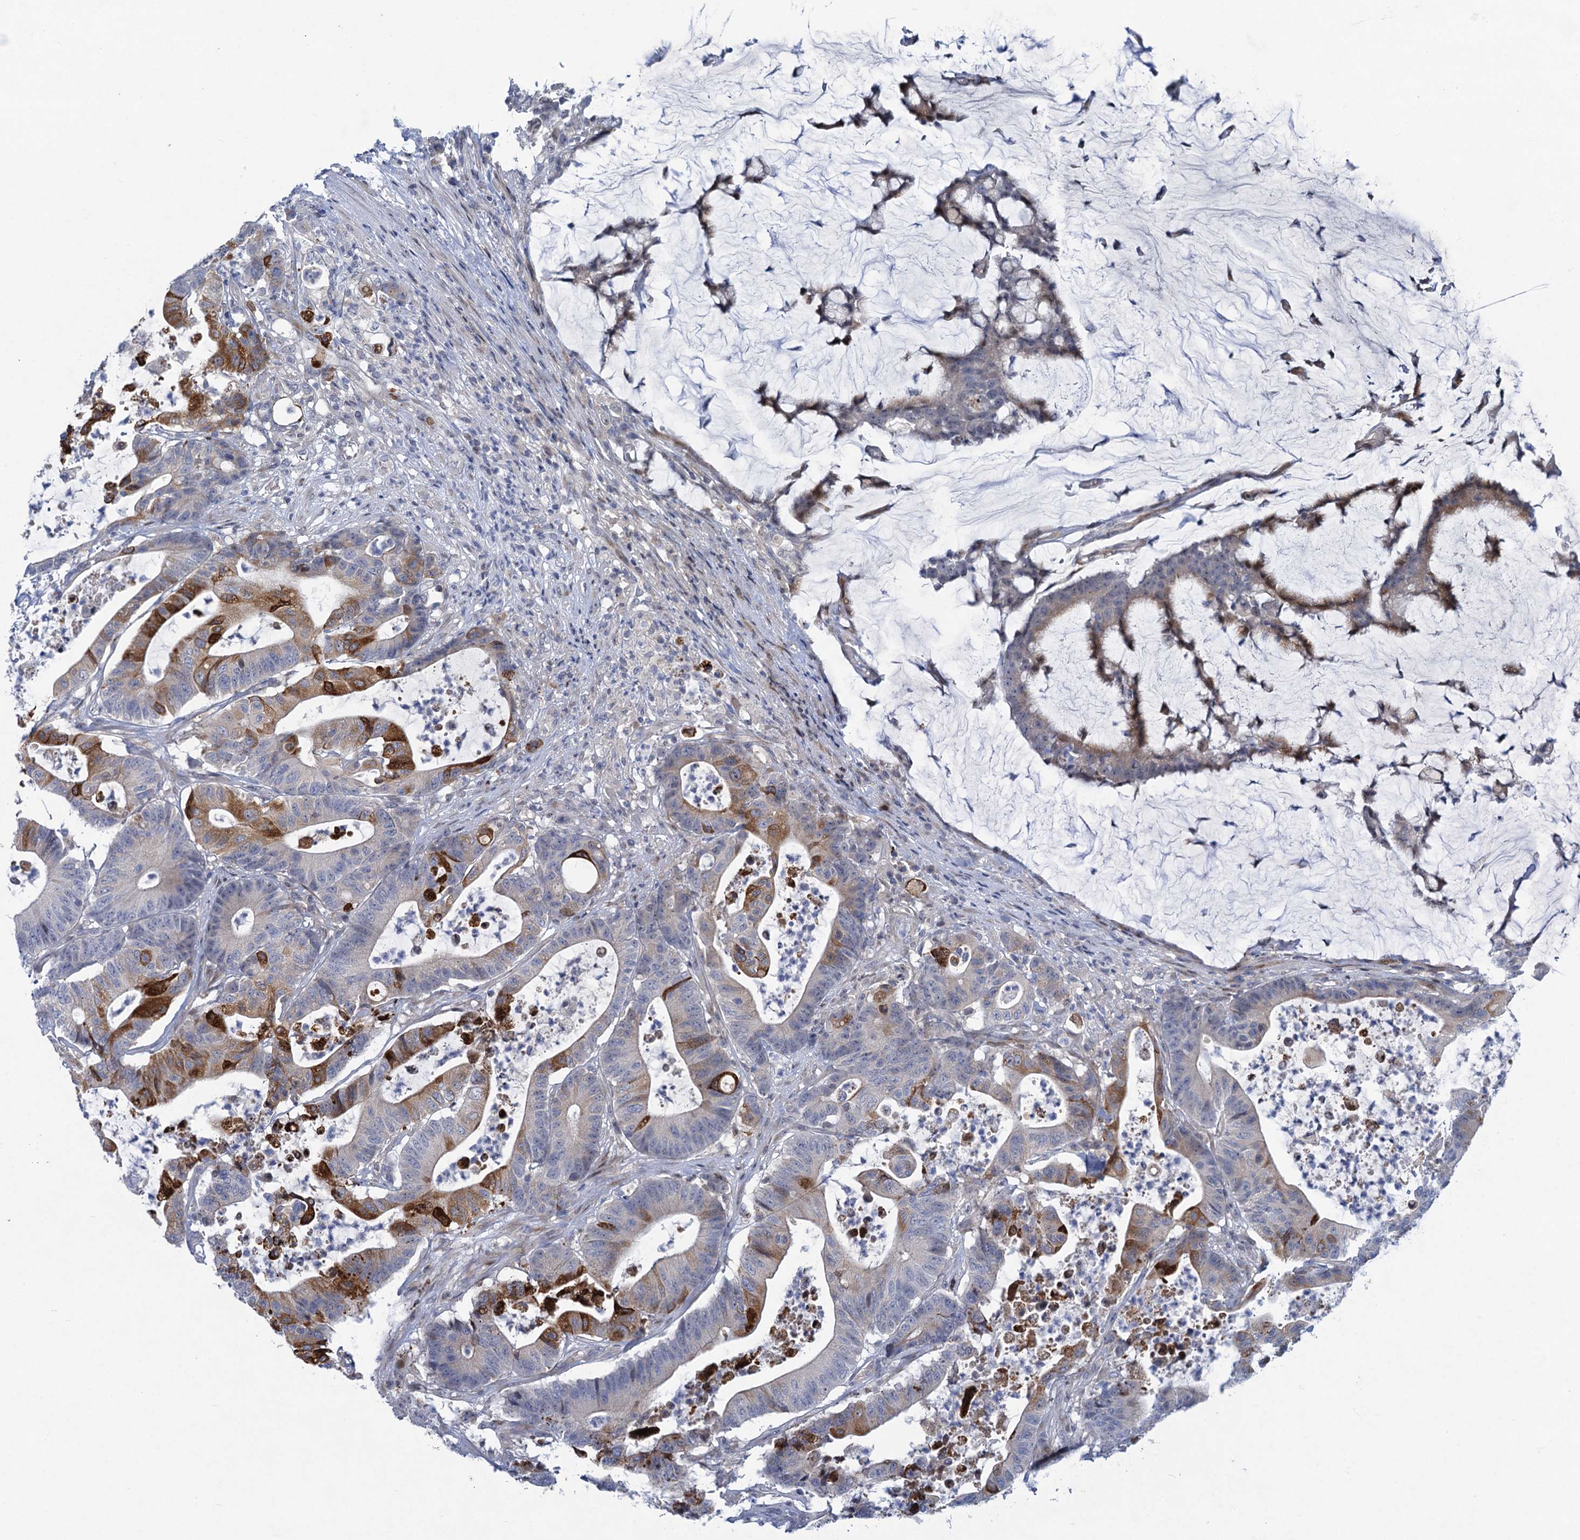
{"staining": {"intensity": "strong", "quantity": "25%-75%", "location": "cytoplasmic/membranous"}, "tissue": "colorectal cancer", "cell_type": "Tumor cells", "image_type": "cancer", "snomed": [{"axis": "morphology", "description": "Adenocarcinoma, NOS"}, {"axis": "topography", "description": "Colon"}], "caption": "Protein staining displays strong cytoplasmic/membranous expression in approximately 25%-75% of tumor cells in colorectal adenocarcinoma.", "gene": "QPCTL", "patient": {"sex": "female", "age": 84}}